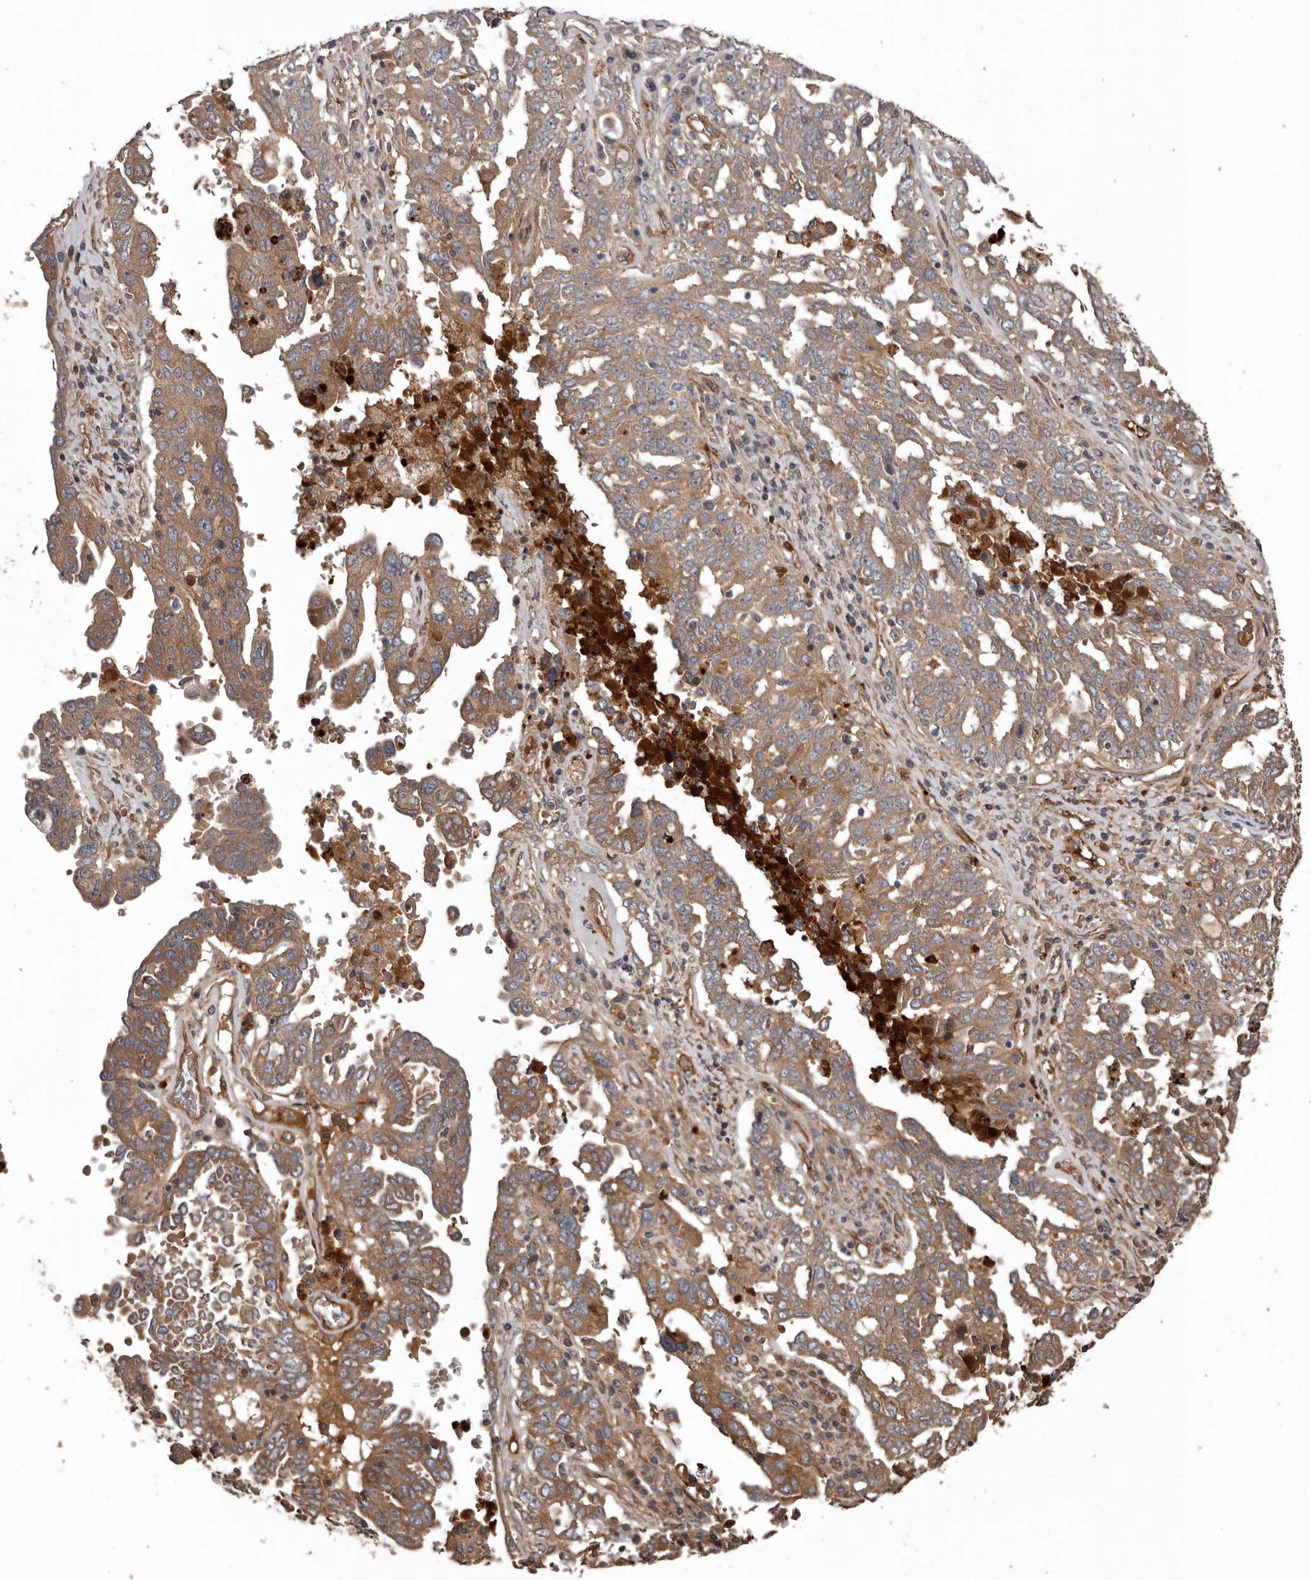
{"staining": {"intensity": "moderate", "quantity": ">75%", "location": "cytoplasmic/membranous"}, "tissue": "ovarian cancer", "cell_type": "Tumor cells", "image_type": "cancer", "snomed": [{"axis": "morphology", "description": "Carcinoma, endometroid"}, {"axis": "topography", "description": "Ovary"}], "caption": "A brown stain shows moderate cytoplasmic/membranous expression of a protein in endometroid carcinoma (ovarian) tumor cells.", "gene": "ARHGEF5", "patient": {"sex": "female", "age": 62}}